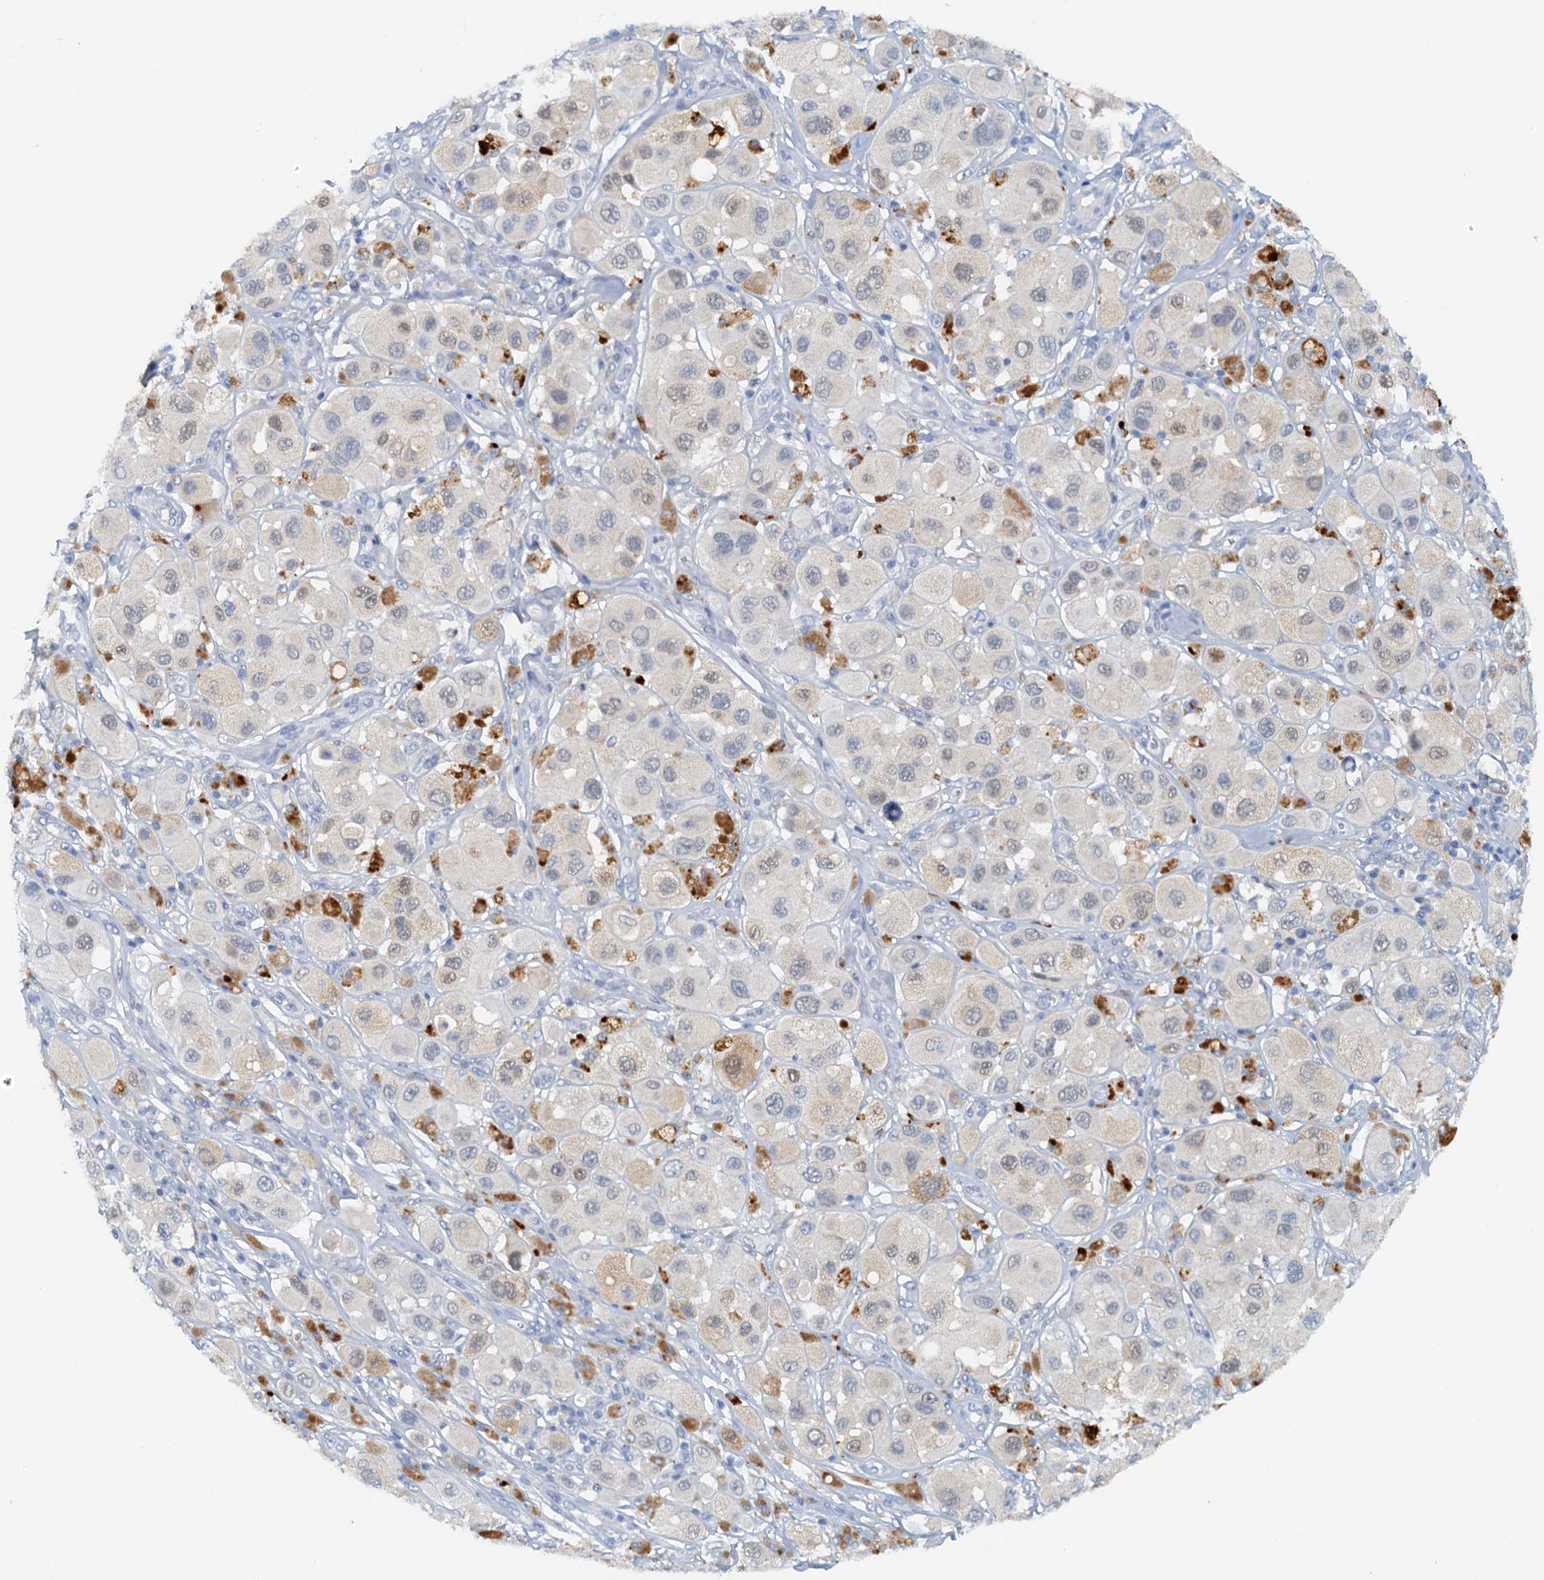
{"staining": {"intensity": "negative", "quantity": "none", "location": "none"}, "tissue": "melanoma", "cell_type": "Tumor cells", "image_type": "cancer", "snomed": [{"axis": "morphology", "description": "Malignant melanoma, Metastatic site"}, {"axis": "topography", "description": "Skin"}], "caption": "Melanoma was stained to show a protein in brown. There is no significant expression in tumor cells. (Brightfield microscopy of DAB (3,3'-diaminobenzidine) immunohistochemistry at high magnification).", "gene": "DTD1", "patient": {"sex": "male", "age": 41}}